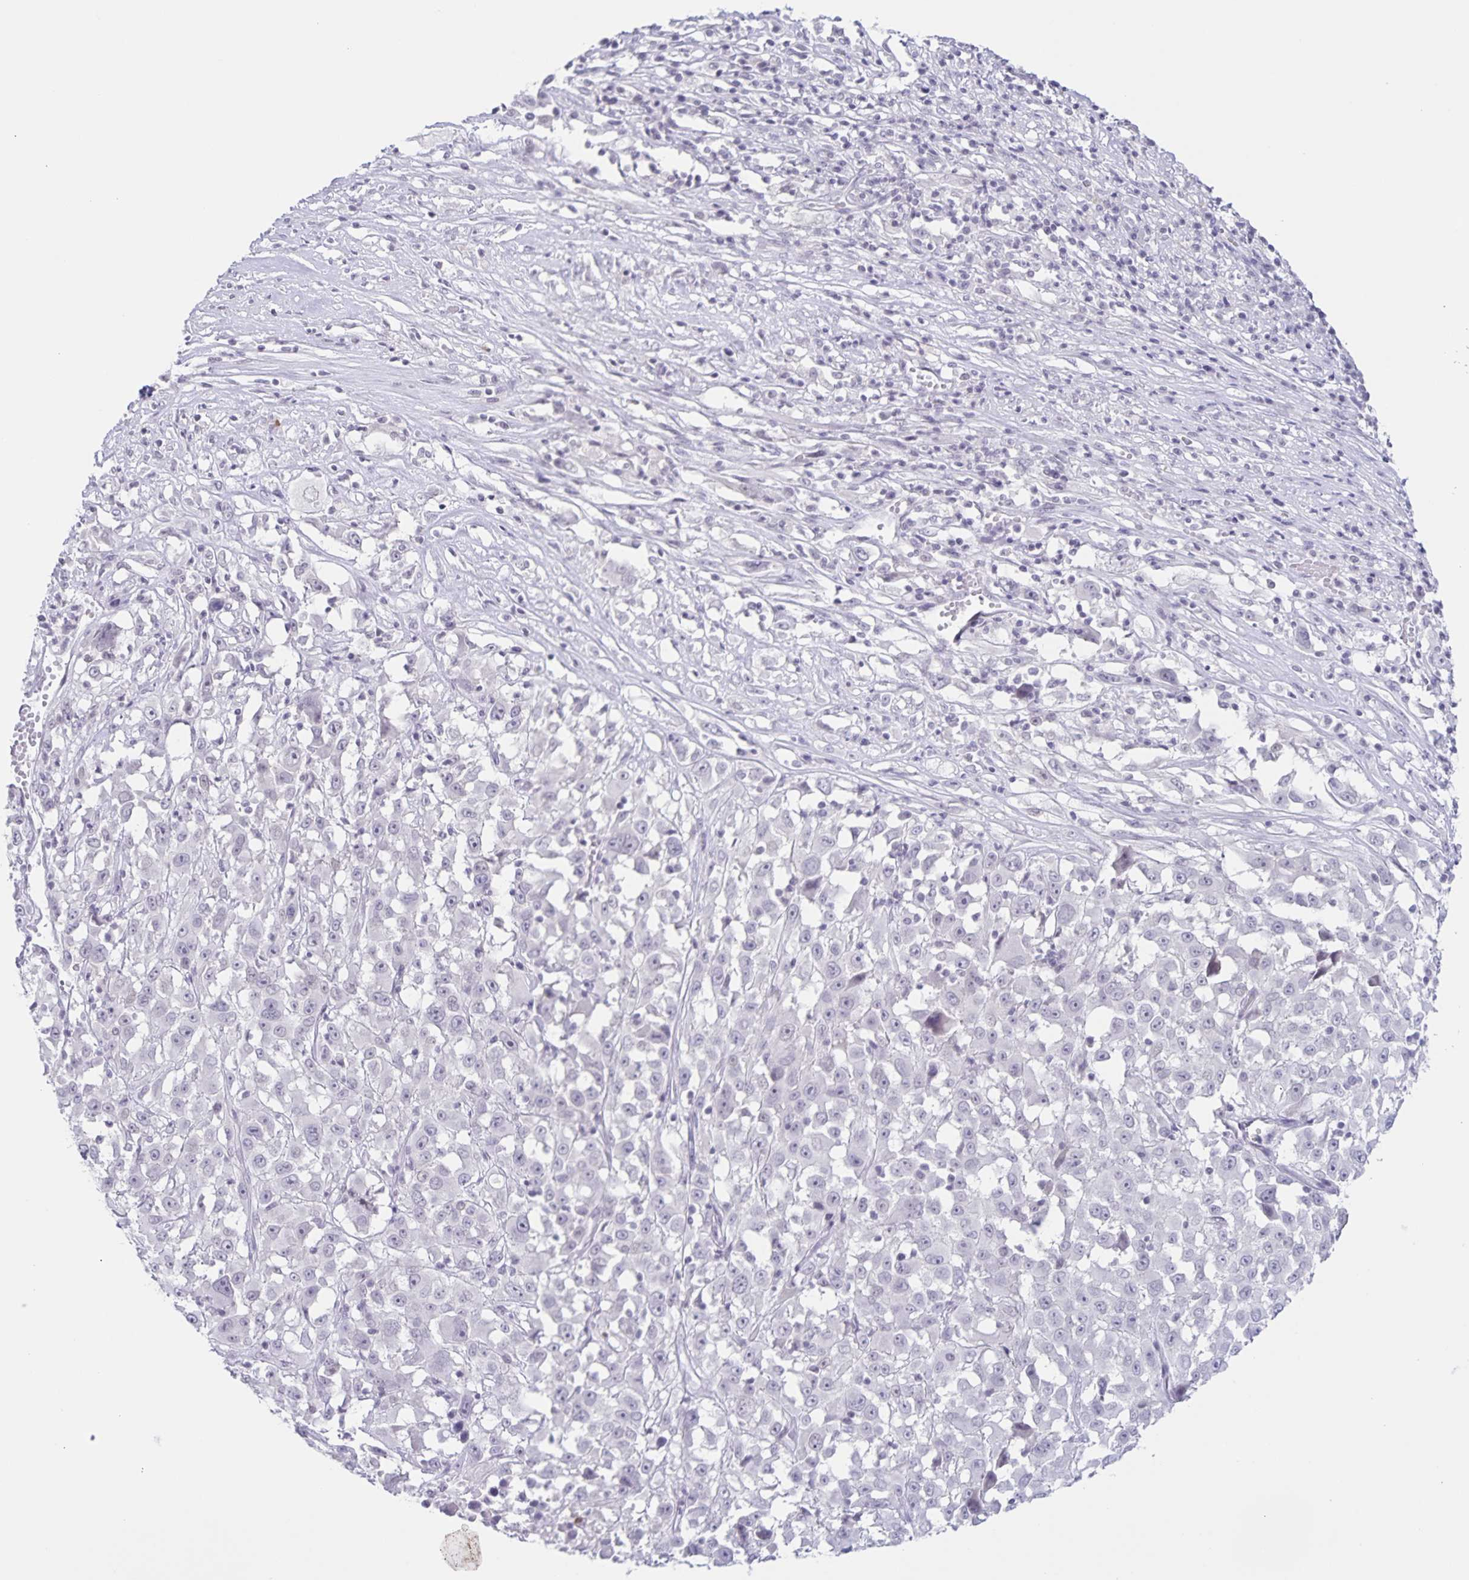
{"staining": {"intensity": "negative", "quantity": "none", "location": "none"}, "tissue": "melanoma", "cell_type": "Tumor cells", "image_type": "cancer", "snomed": [{"axis": "morphology", "description": "Malignant melanoma, Metastatic site"}, {"axis": "topography", "description": "Soft tissue"}], "caption": "DAB immunohistochemical staining of melanoma demonstrates no significant staining in tumor cells.", "gene": "LCE6A", "patient": {"sex": "male", "age": 50}}